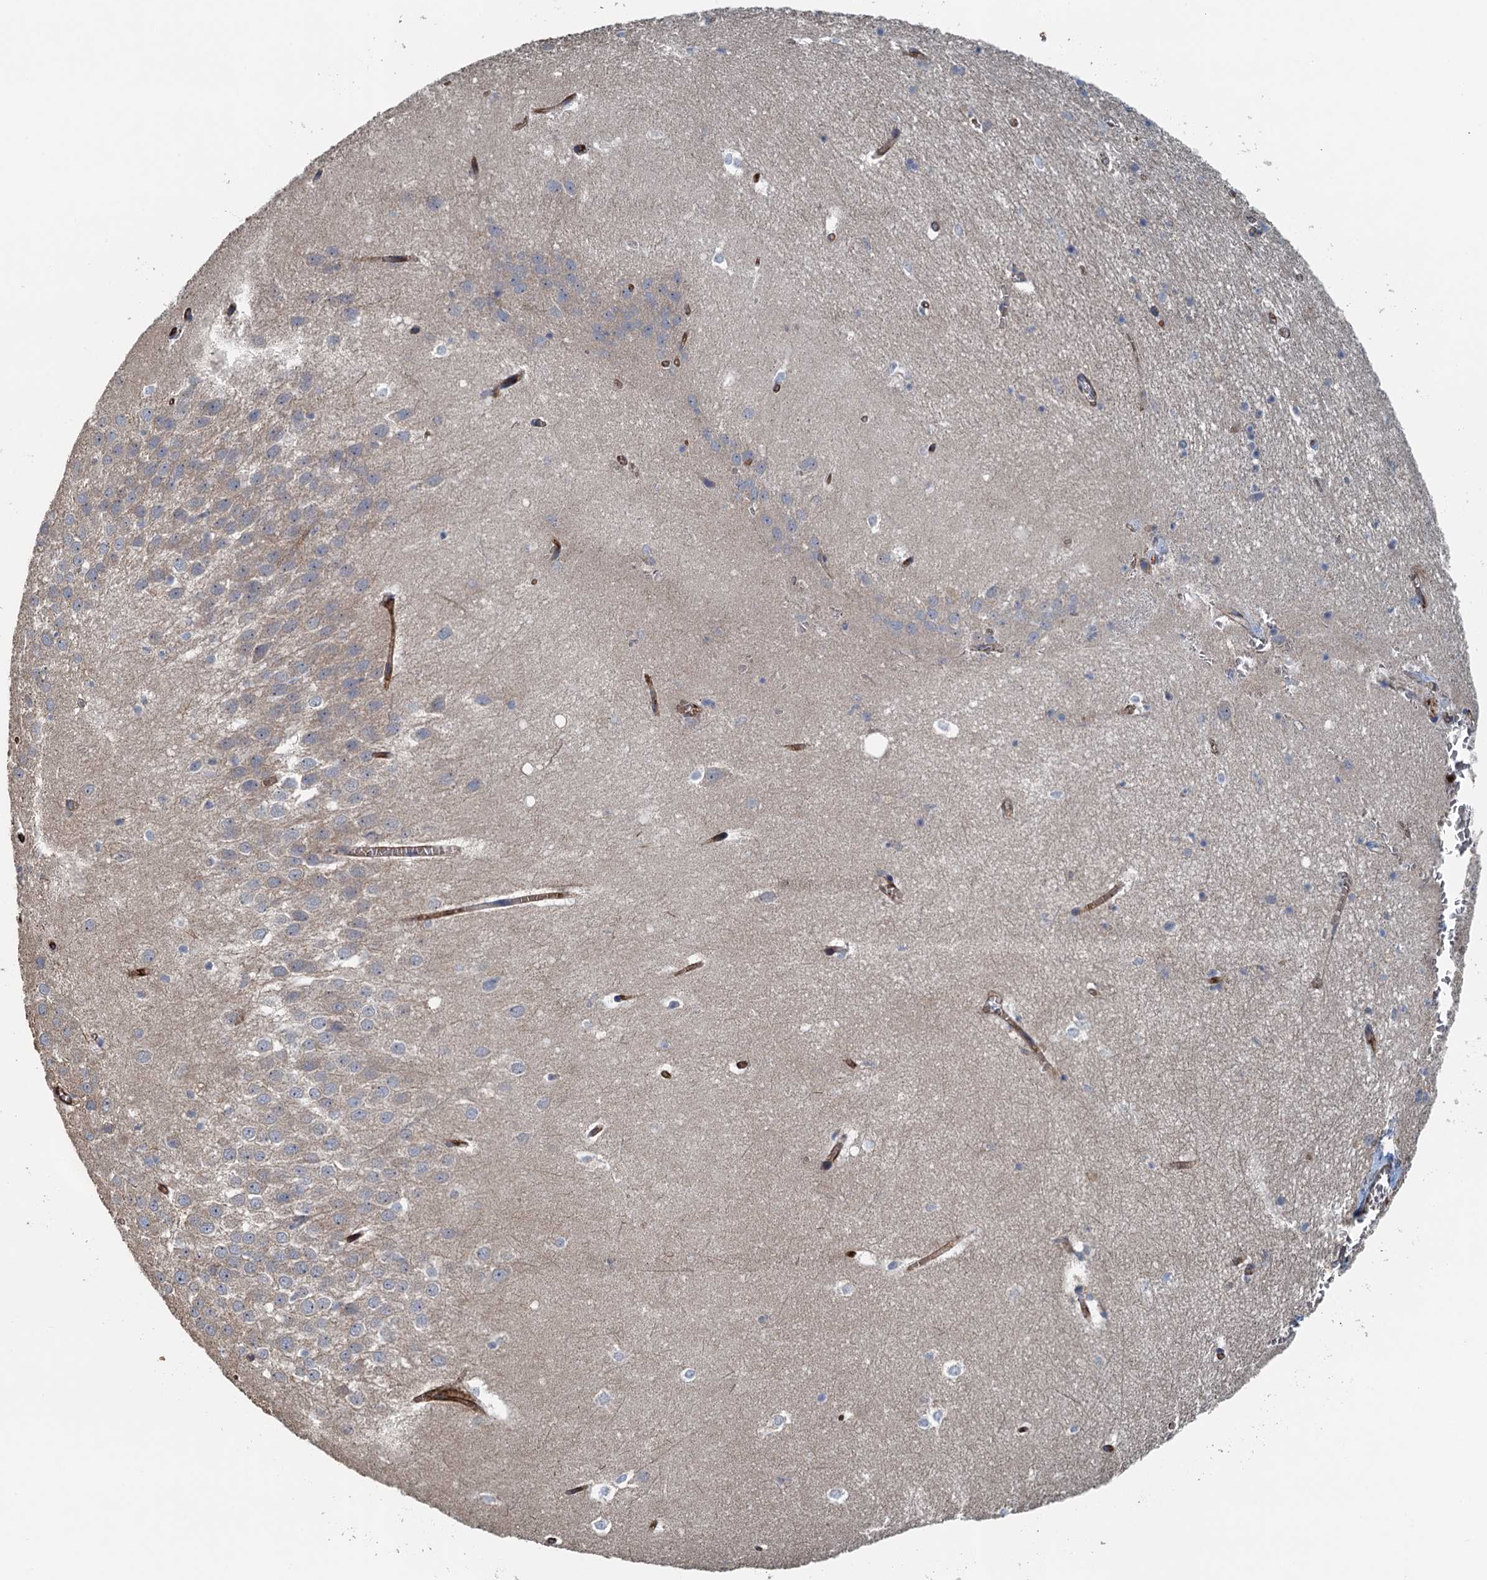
{"staining": {"intensity": "negative", "quantity": "none", "location": "none"}, "tissue": "hippocampus", "cell_type": "Glial cells", "image_type": "normal", "snomed": [{"axis": "morphology", "description": "Normal tissue, NOS"}, {"axis": "topography", "description": "Hippocampus"}], "caption": "DAB (3,3'-diaminobenzidine) immunohistochemical staining of benign human hippocampus exhibits no significant expression in glial cells. (DAB immunohistochemistry with hematoxylin counter stain).", "gene": "PPP1R14D", "patient": {"sex": "female", "age": 64}}